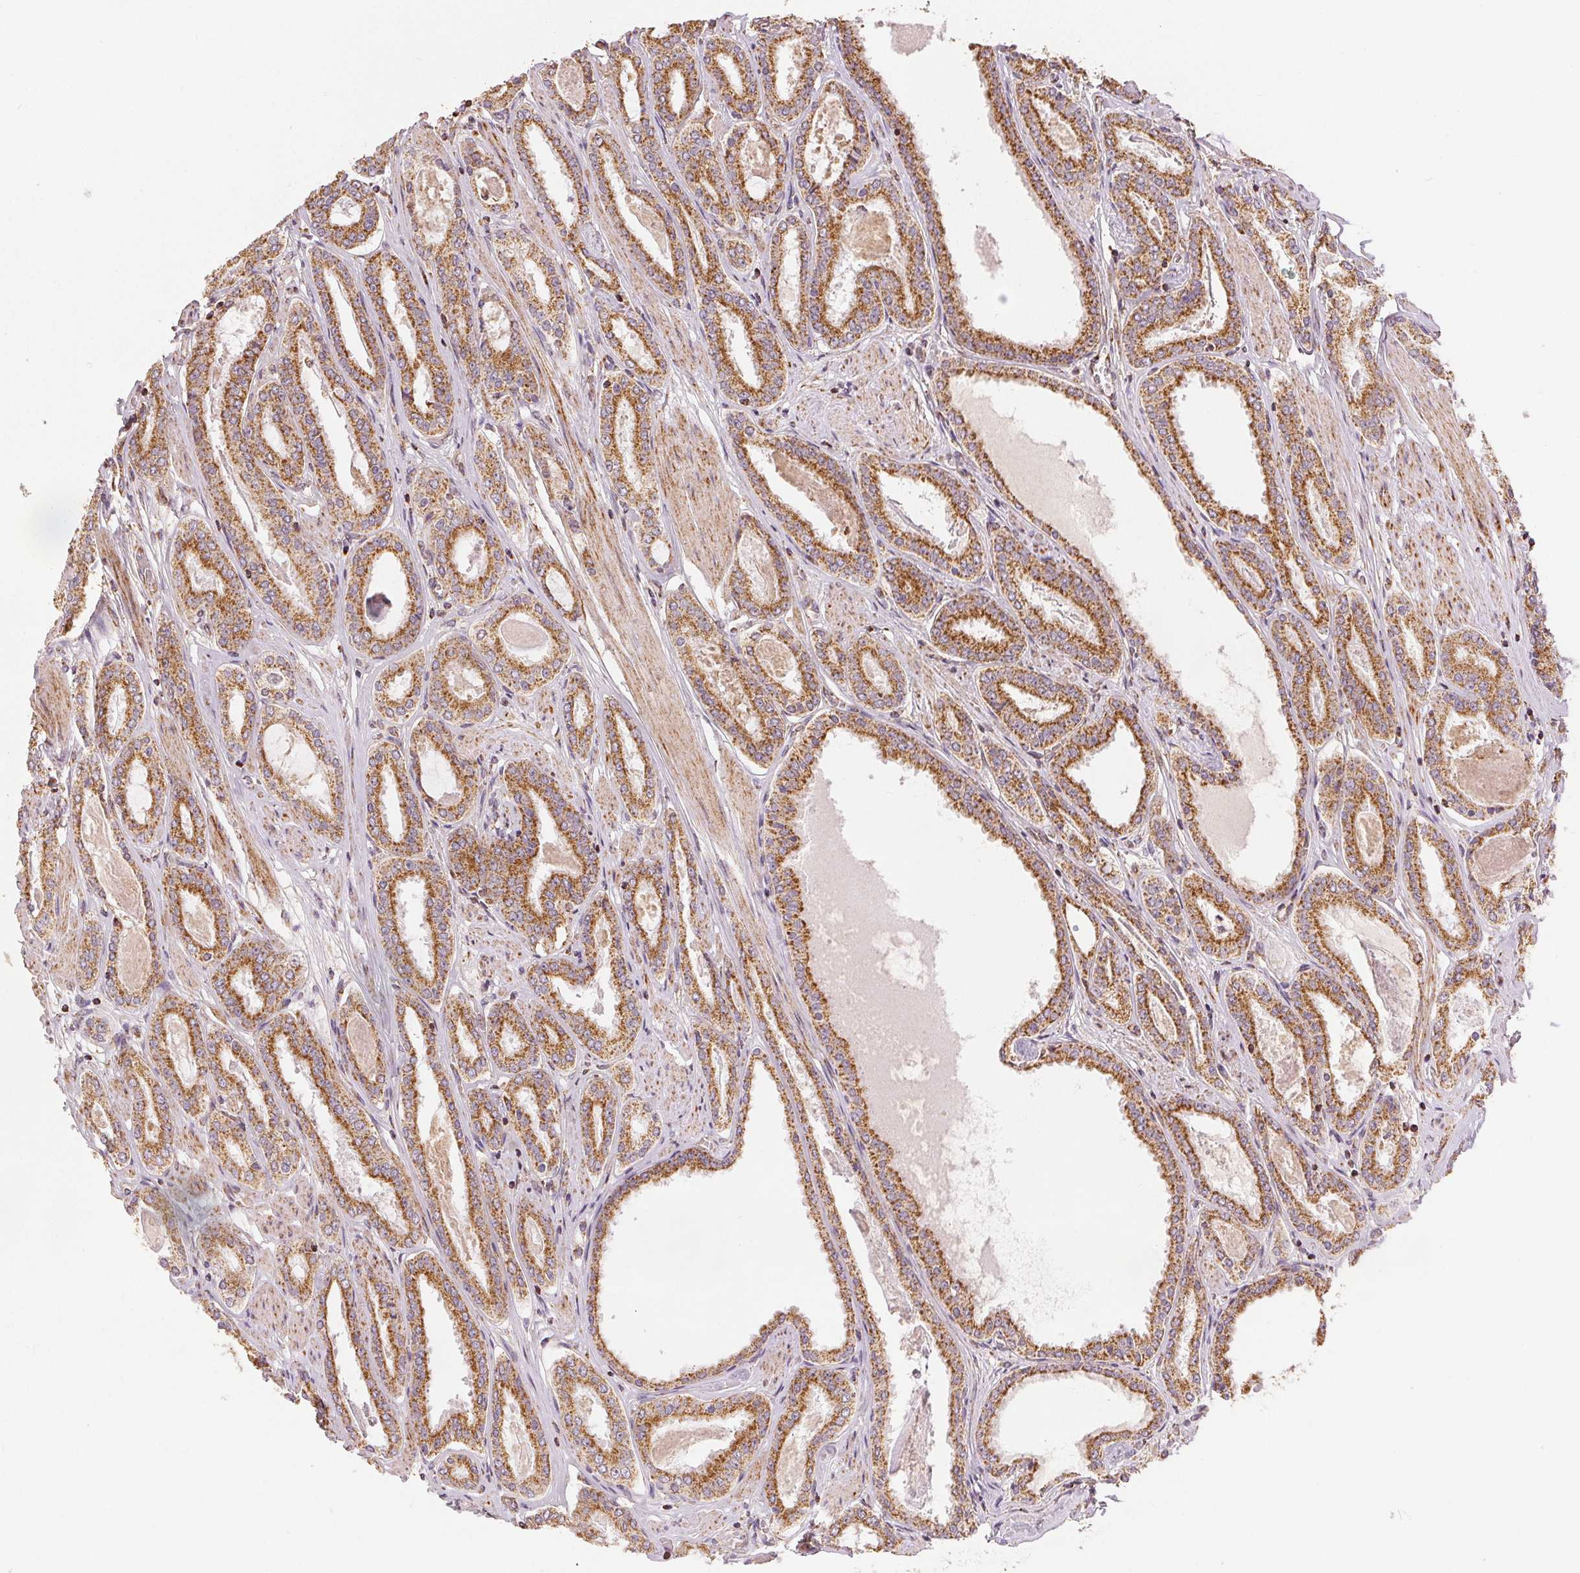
{"staining": {"intensity": "moderate", "quantity": ">75%", "location": "cytoplasmic/membranous"}, "tissue": "prostate cancer", "cell_type": "Tumor cells", "image_type": "cancer", "snomed": [{"axis": "morphology", "description": "Adenocarcinoma, High grade"}, {"axis": "topography", "description": "Prostate"}], "caption": "The image shows immunohistochemical staining of prostate cancer (adenocarcinoma (high-grade)). There is moderate cytoplasmic/membranous positivity is appreciated in about >75% of tumor cells.", "gene": "SDHB", "patient": {"sex": "male", "age": 63}}